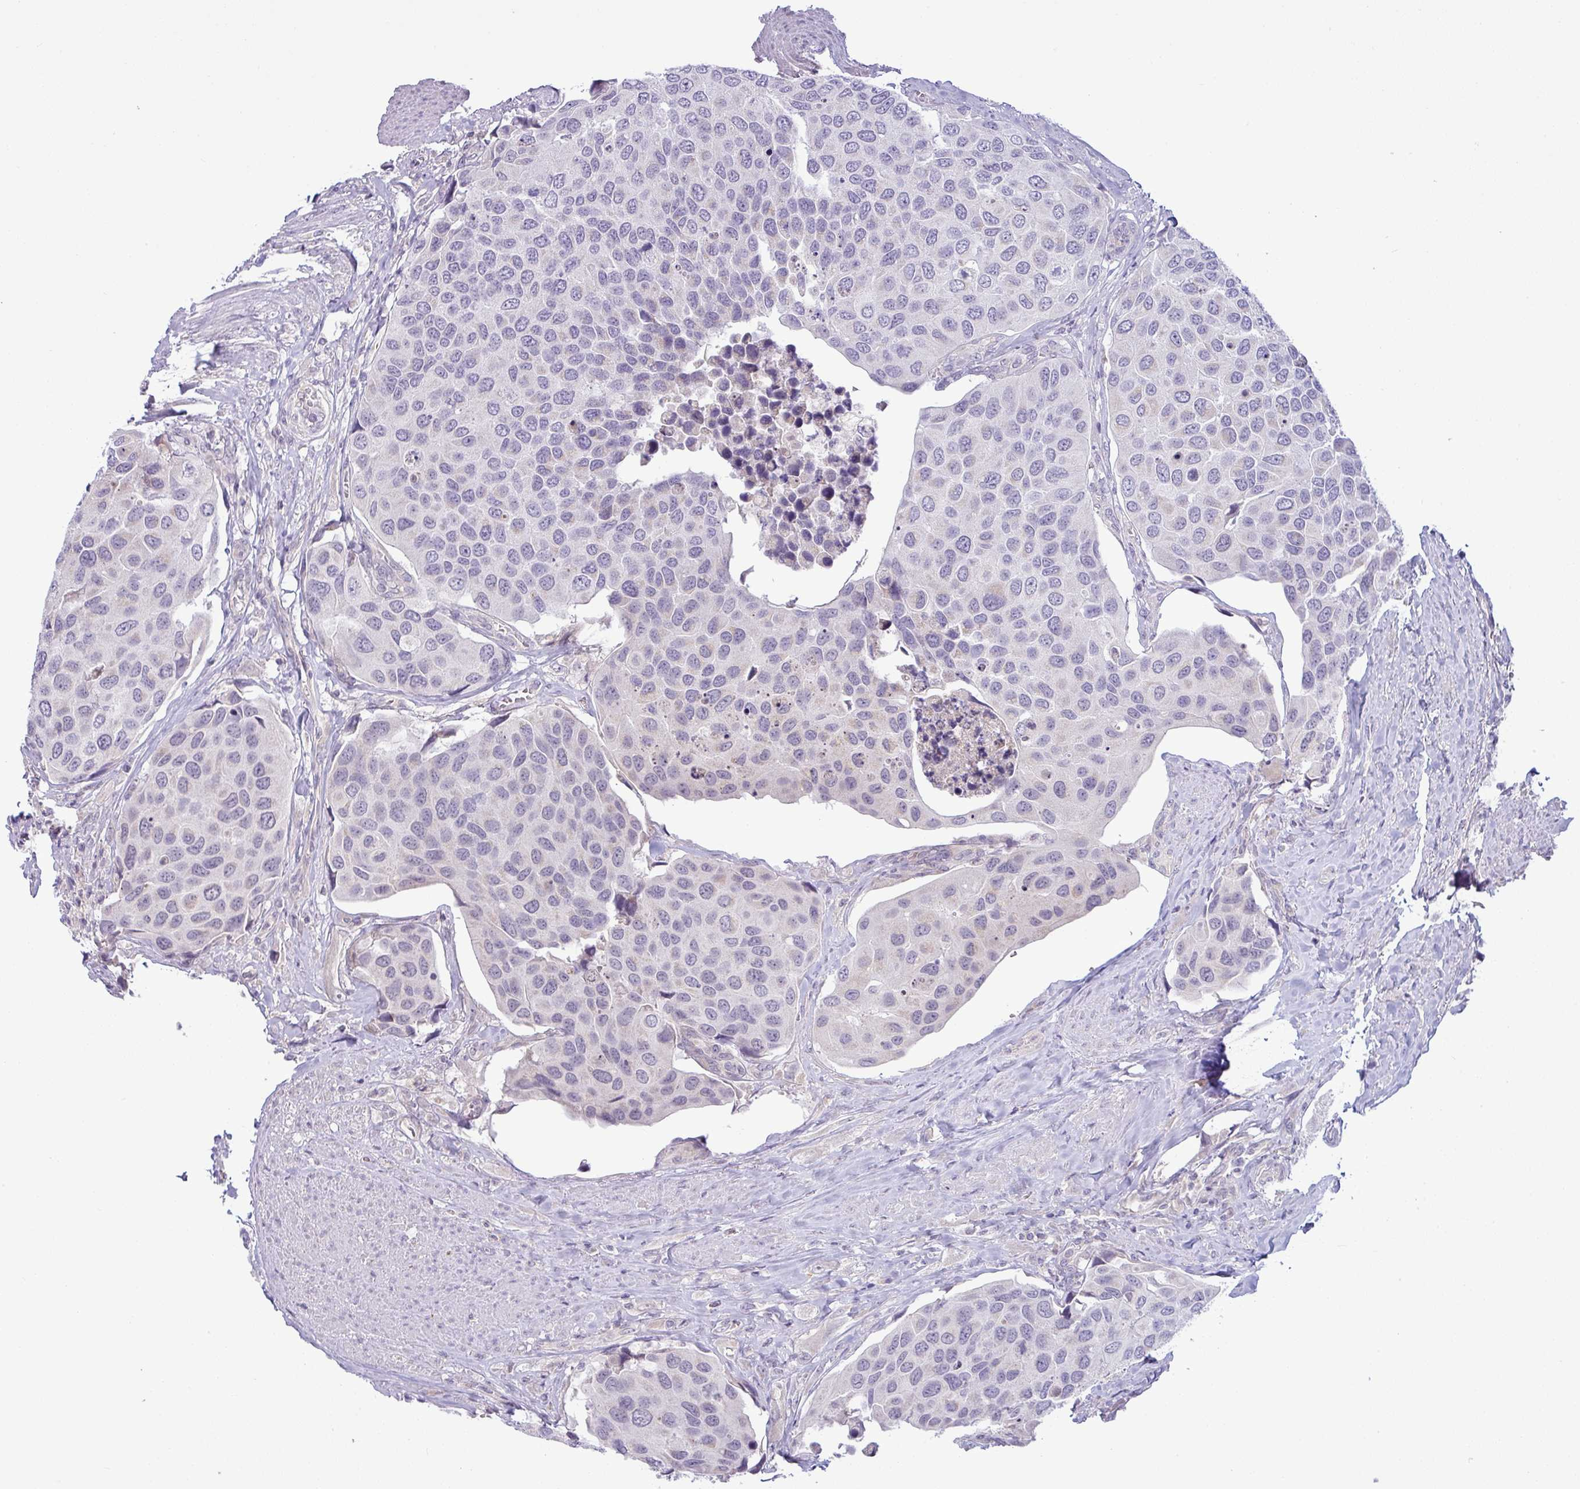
{"staining": {"intensity": "negative", "quantity": "none", "location": "none"}, "tissue": "urothelial cancer", "cell_type": "Tumor cells", "image_type": "cancer", "snomed": [{"axis": "morphology", "description": "Urothelial carcinoma, High grade"}, {"axis": "topography", "description": "Urinary bladder"}], "caption": "High magnification brightfield microscopy of urothelial carcinoma (high-grade) stained with DAB (3,3'-diaminobenzidine) (brown) and counterstained with hematoxylin (blue): tumor cells show no significant staining.", "gene": "HBEGF", "patient": {"sex": "male", "age": 74}}